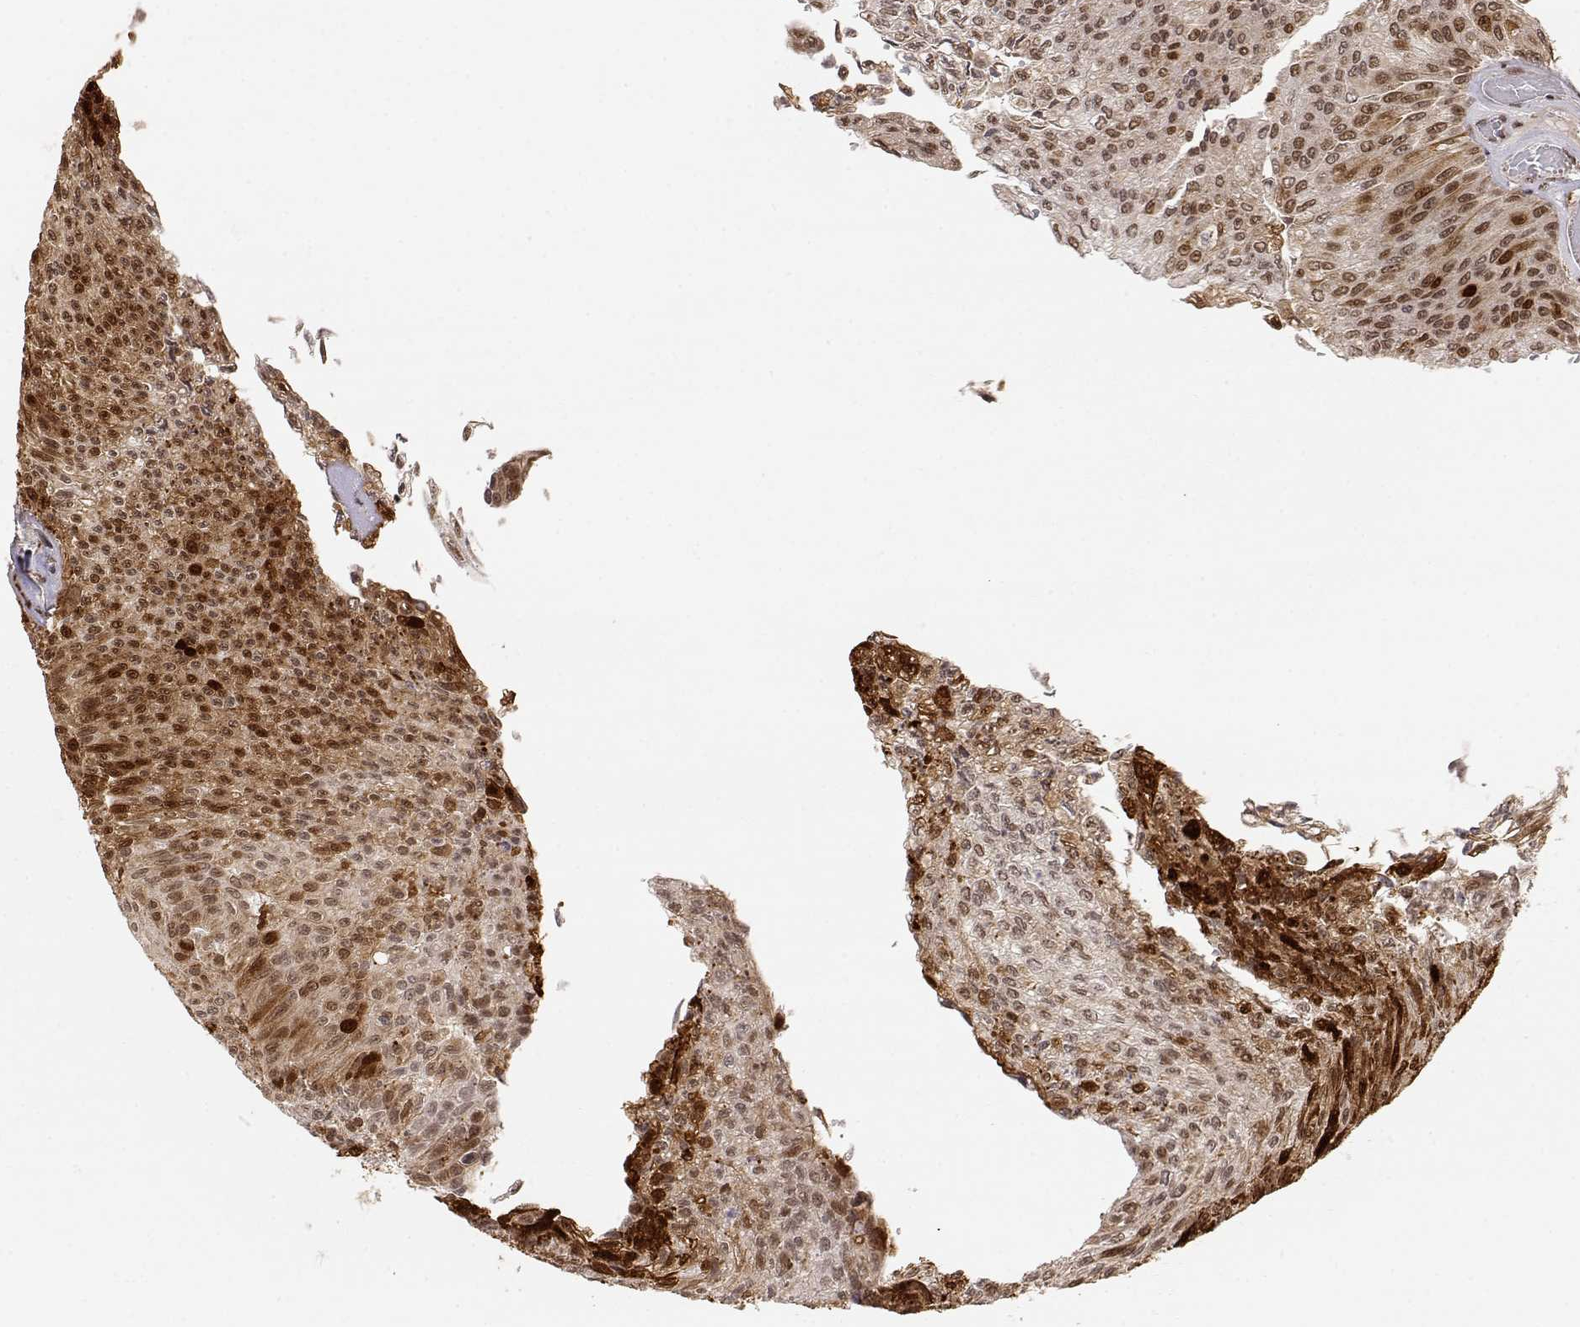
{"staining": {"intensity": "strong", "quantity": "<25%", "location": "cytoplasmic/membranous,nuclear"}, "tissue": "urothelial cancer", "cell_type": "Tumor cells", "image_type": "cancer", "snomed": [{"axis": "morphology", "description": "Urothelial carcinoma, Low grade"}, {"axis": "topography", "description": "Ureter, NOS"}, {"axis": "topography", "description": "Urinary bladder"}], "caption": "Urothelial cancer stained with DAB (3,3'-diaminobenzidine) immunohistochemistry shows medium levels of strong cytoplasmic/membranous and nuclear positivity in about <25% of tumor cells.", "gene": "BRCA1", "patient": {"sex": "male", "age": 78}}